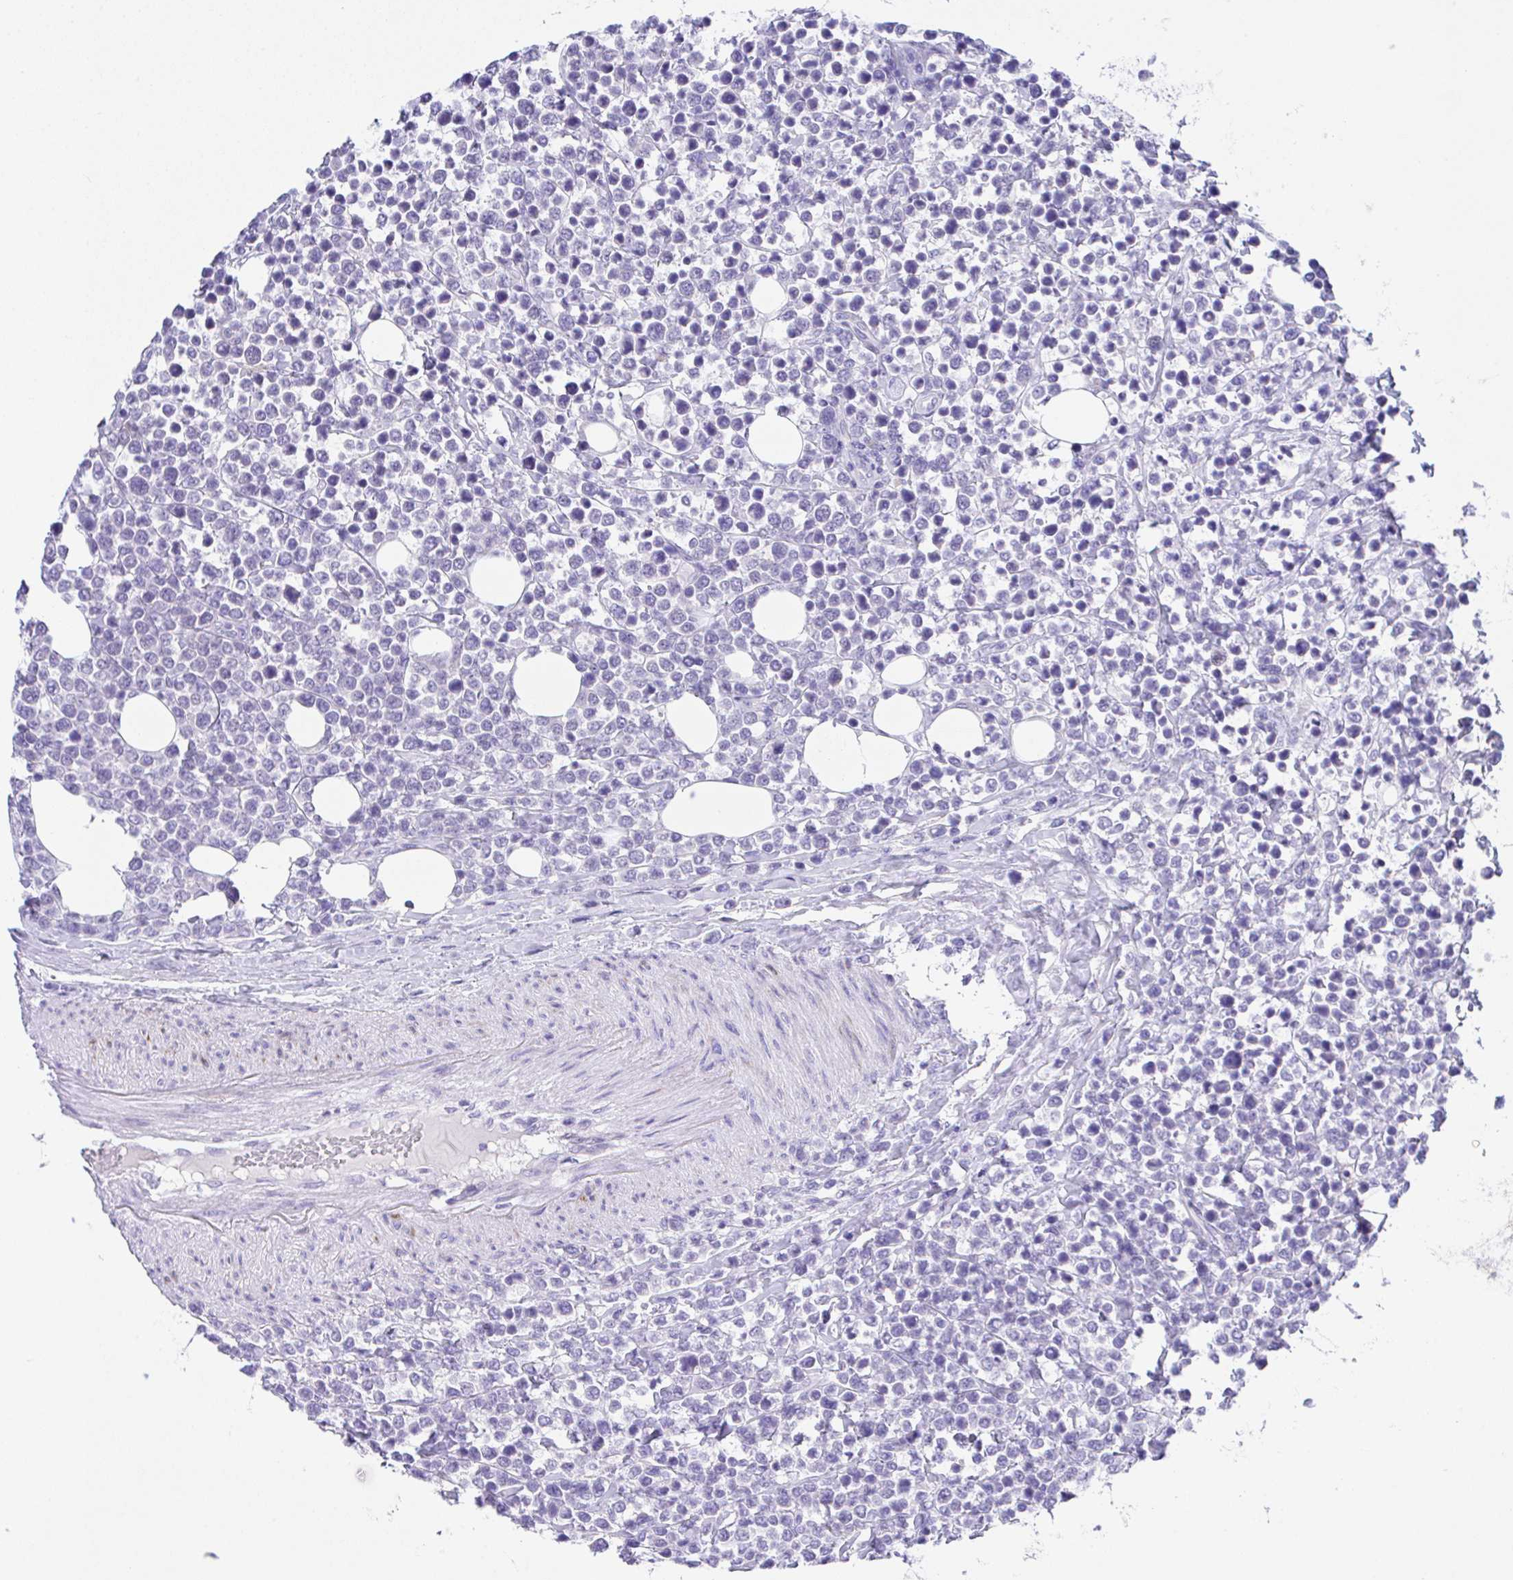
{"staining": {"intensity": "negative", "quantity": "none", "location": "none"}, "tissue": "lymphoma", "cell_type": "Tumor cells", "image_type": "cancer", "snomed": [{"axis": "morphology", "description": "Malignant lymphoma, non-Hodgkin's type, Low grade"}, {"axis": "topography", "description": "Lymph node"}], "caption": "This photomicrograph is of lymphoma stained with immunohistochemistry to label a protein in brown with the nuclei are counter-stained blue. There is no staining in tumor cells. The staining is performed using DAB brown chromogen with nuclei counter-stained in using hematoxylin.", "gene": "HOXB4", "patient": {"sex": "male", "age": 60}}